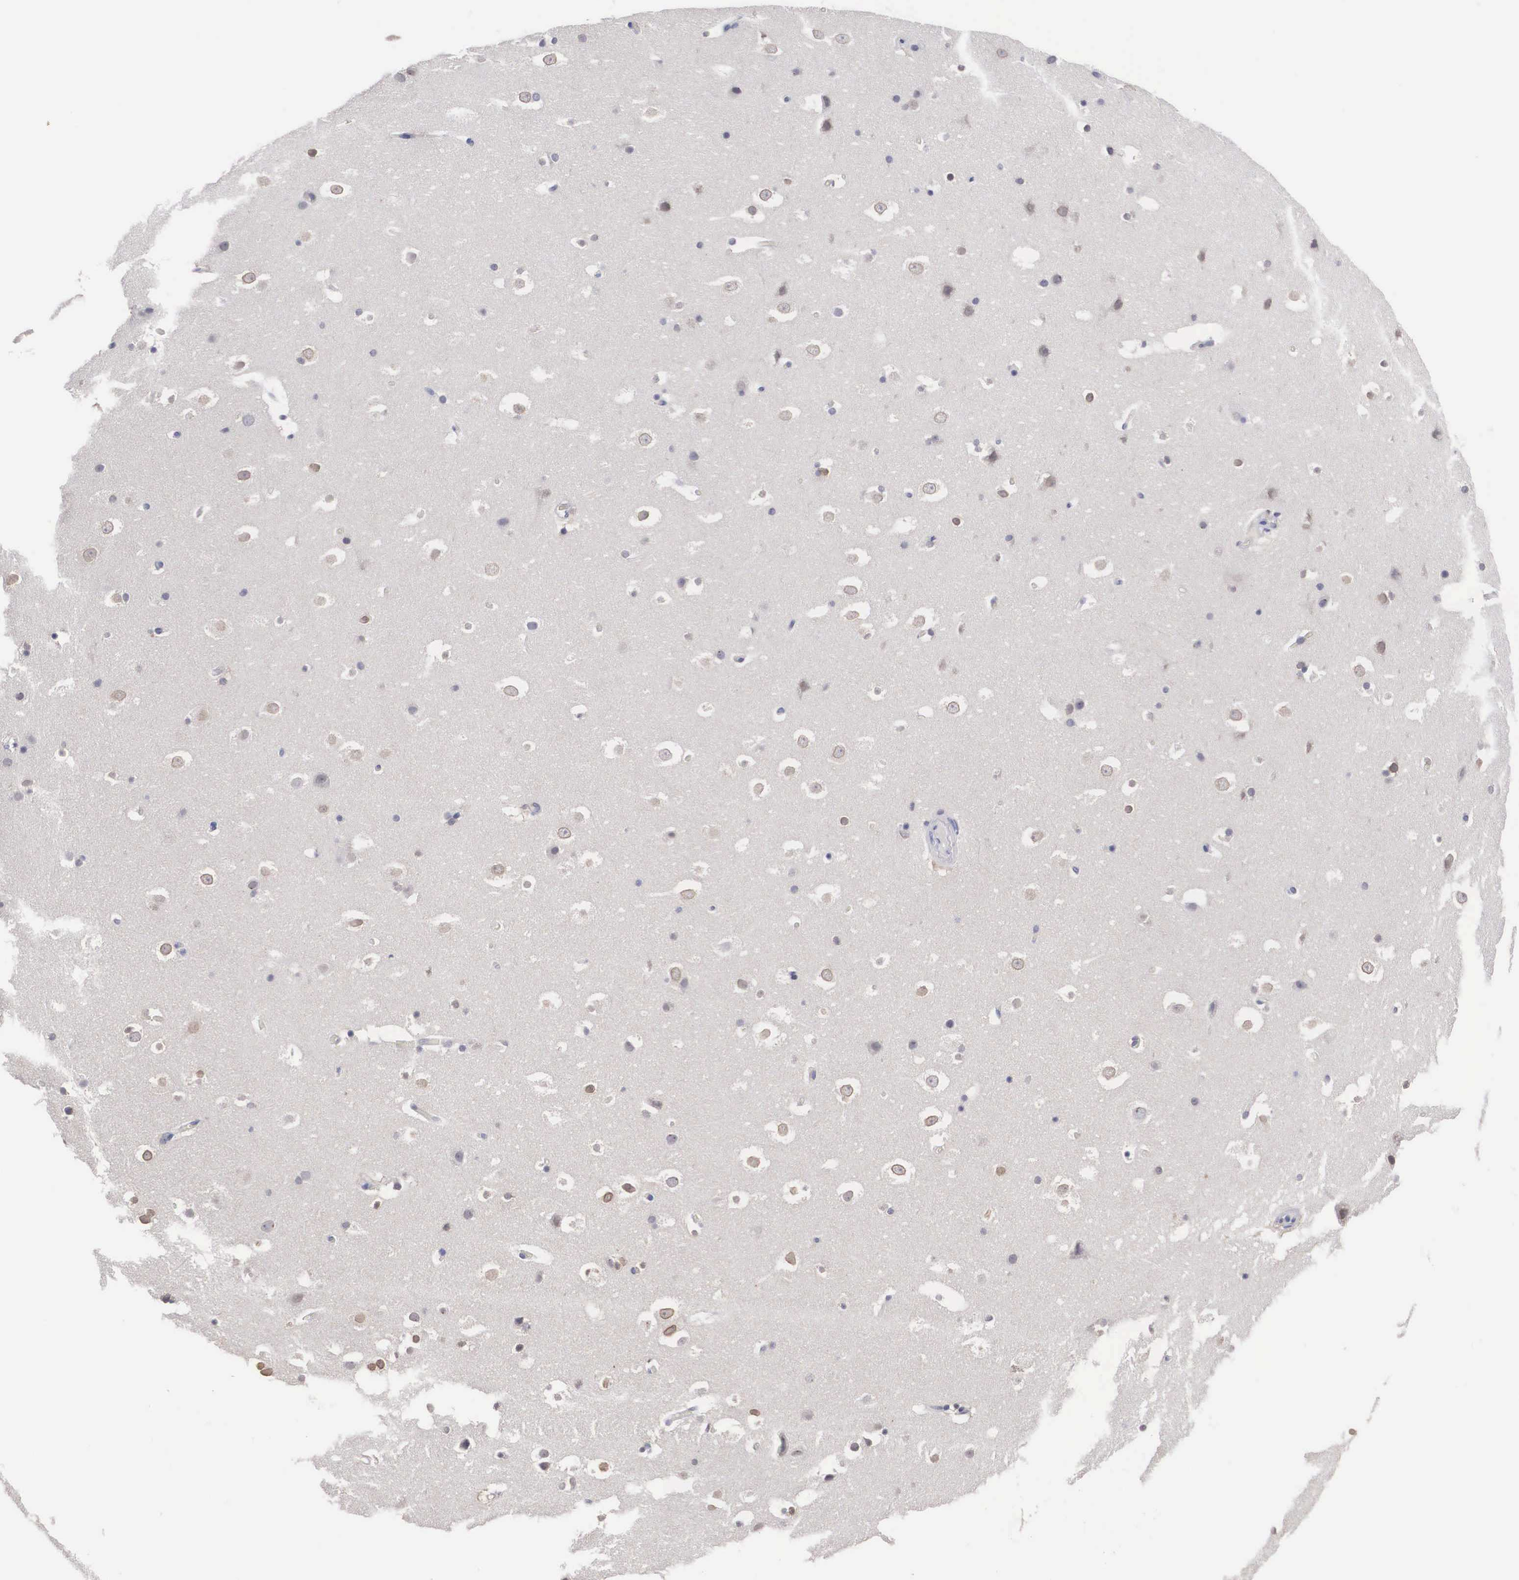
{"staining": {"intensity": "negative", "quantity": "none", "location": "none"}, "tissue": "hippocampus", "cell_type": "Glial cells", "image_type": "normal", "snomed": [{"axis": "morphology", "description": "Normal tissue, NOS"}, {"axis": "topography", "description": "Hippocampus"}], "caption": "Immunohistochemistry photomicrograph of normal hippocampus stained for a protein (brown), which demonstrates no expression in glial cells.", "gene": "HMOX1", "patient": {"sex": "male", "age": 45}}